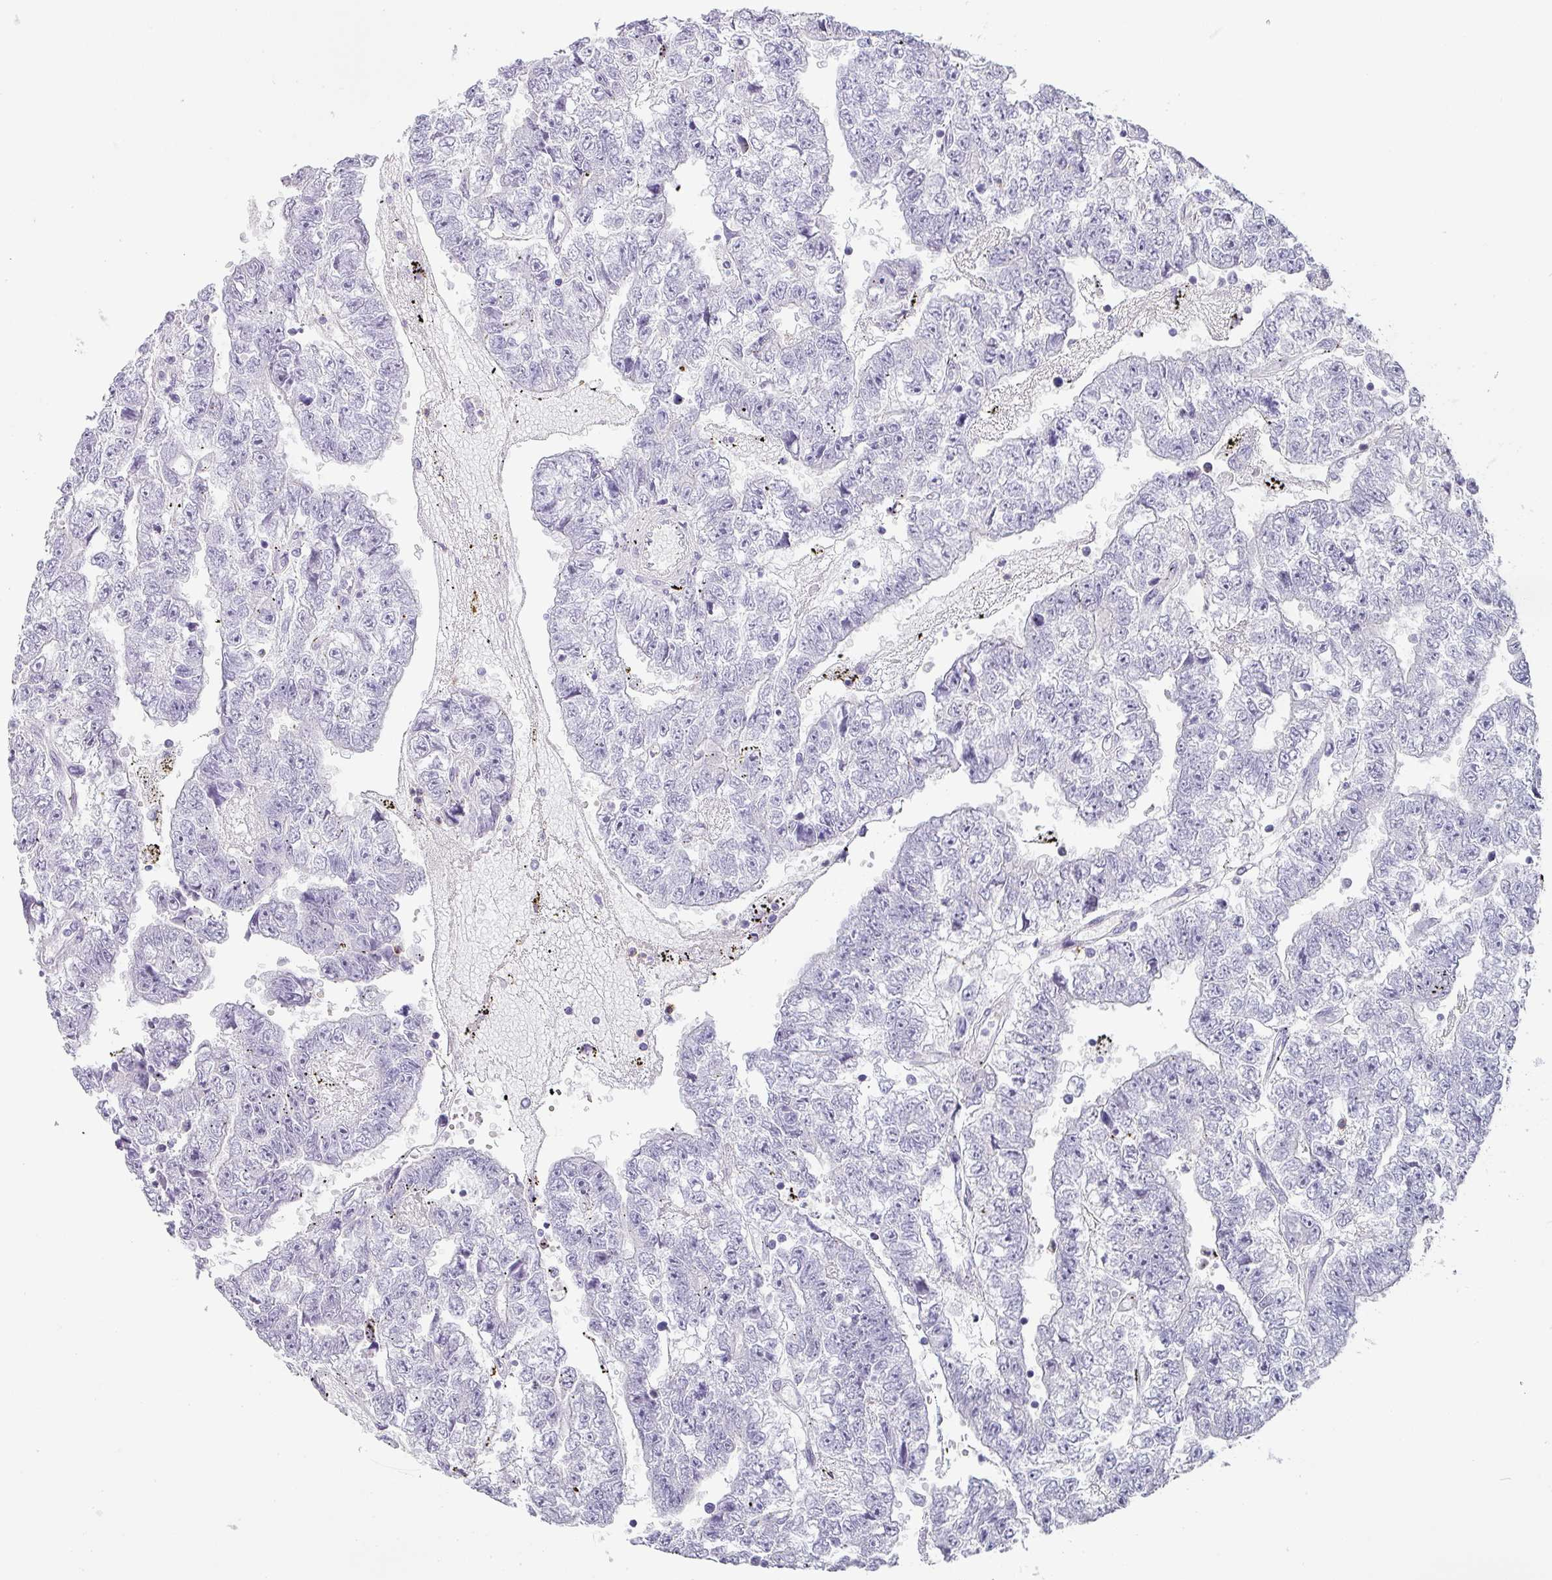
{"staining": {"intensity": "negative", "quantity": "none", "location": "none"}, "tissue": "testis cancer", "cell_type": "Tumor cells", "image_type": "cancer", "snomed": [{"axis": "morphology", "description": "Carcinoma, Embryonal, NOS"}, {"axis": "topography", "description": "Testis"}], "caption": "Testis cancer (embryonal carcinoma) was stained to show a protein in brown. There is no significant staining in tumor cells.", "gene": "BTLA", "patient": {"sex": "male", "age": 25}}